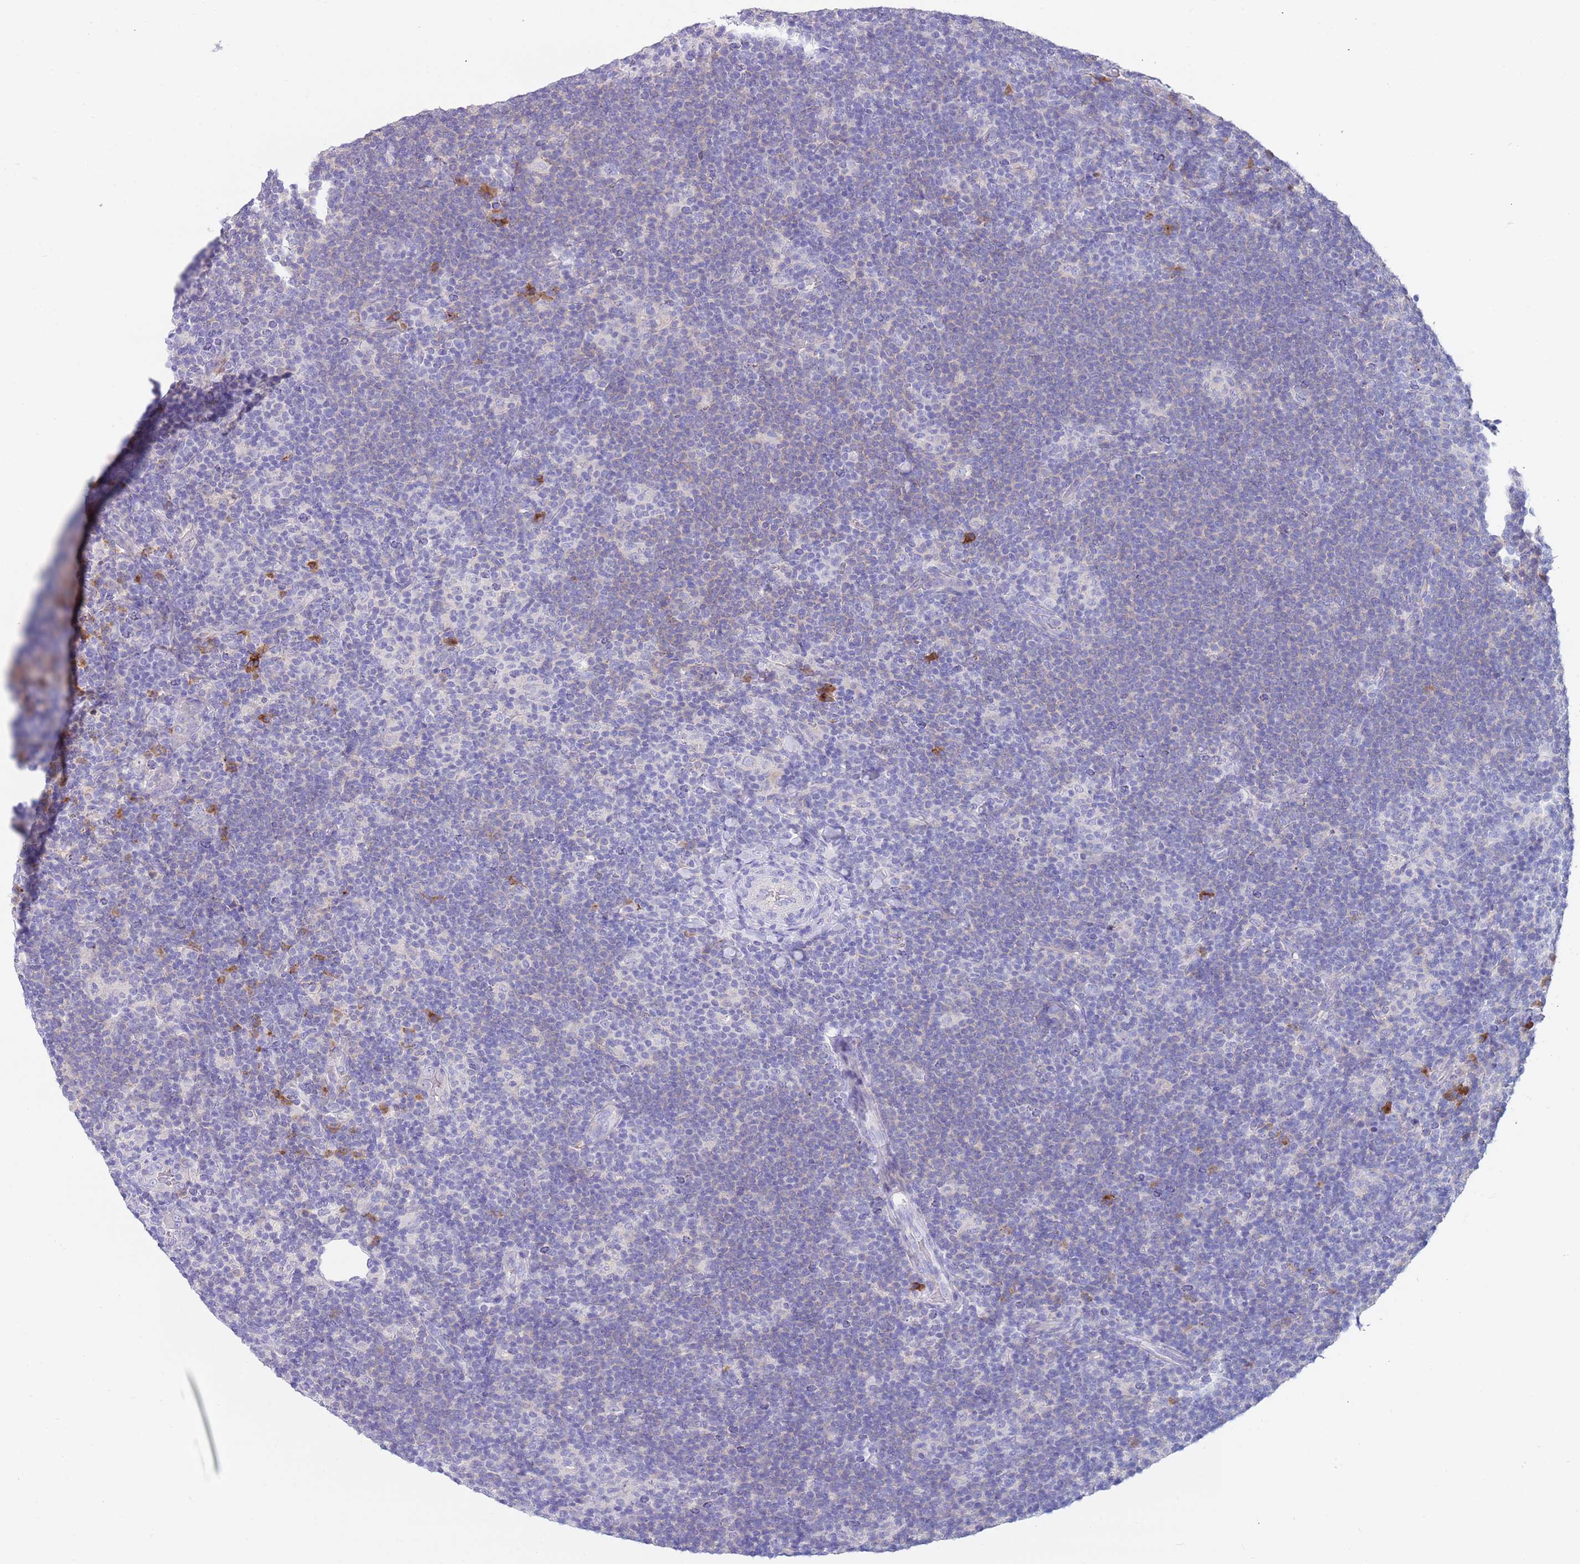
{"staining": {"intensity": "negative", "quantity": "none", "location": "none"}, "tissue": "lymphoma", "cell_type": "Tumor cells", "image_type": "cancer", "snomed": [{"axis": "morphology", "description": "Hodgkin's disease, NOS"}, {"axis": "topography", "description": "Lymph node"}], "caption": "Tumor cells are negative for protein expression in human Hodgkin's disease.", "gene": "TYW1", "patient": {"sex": "female", "age": 57}}